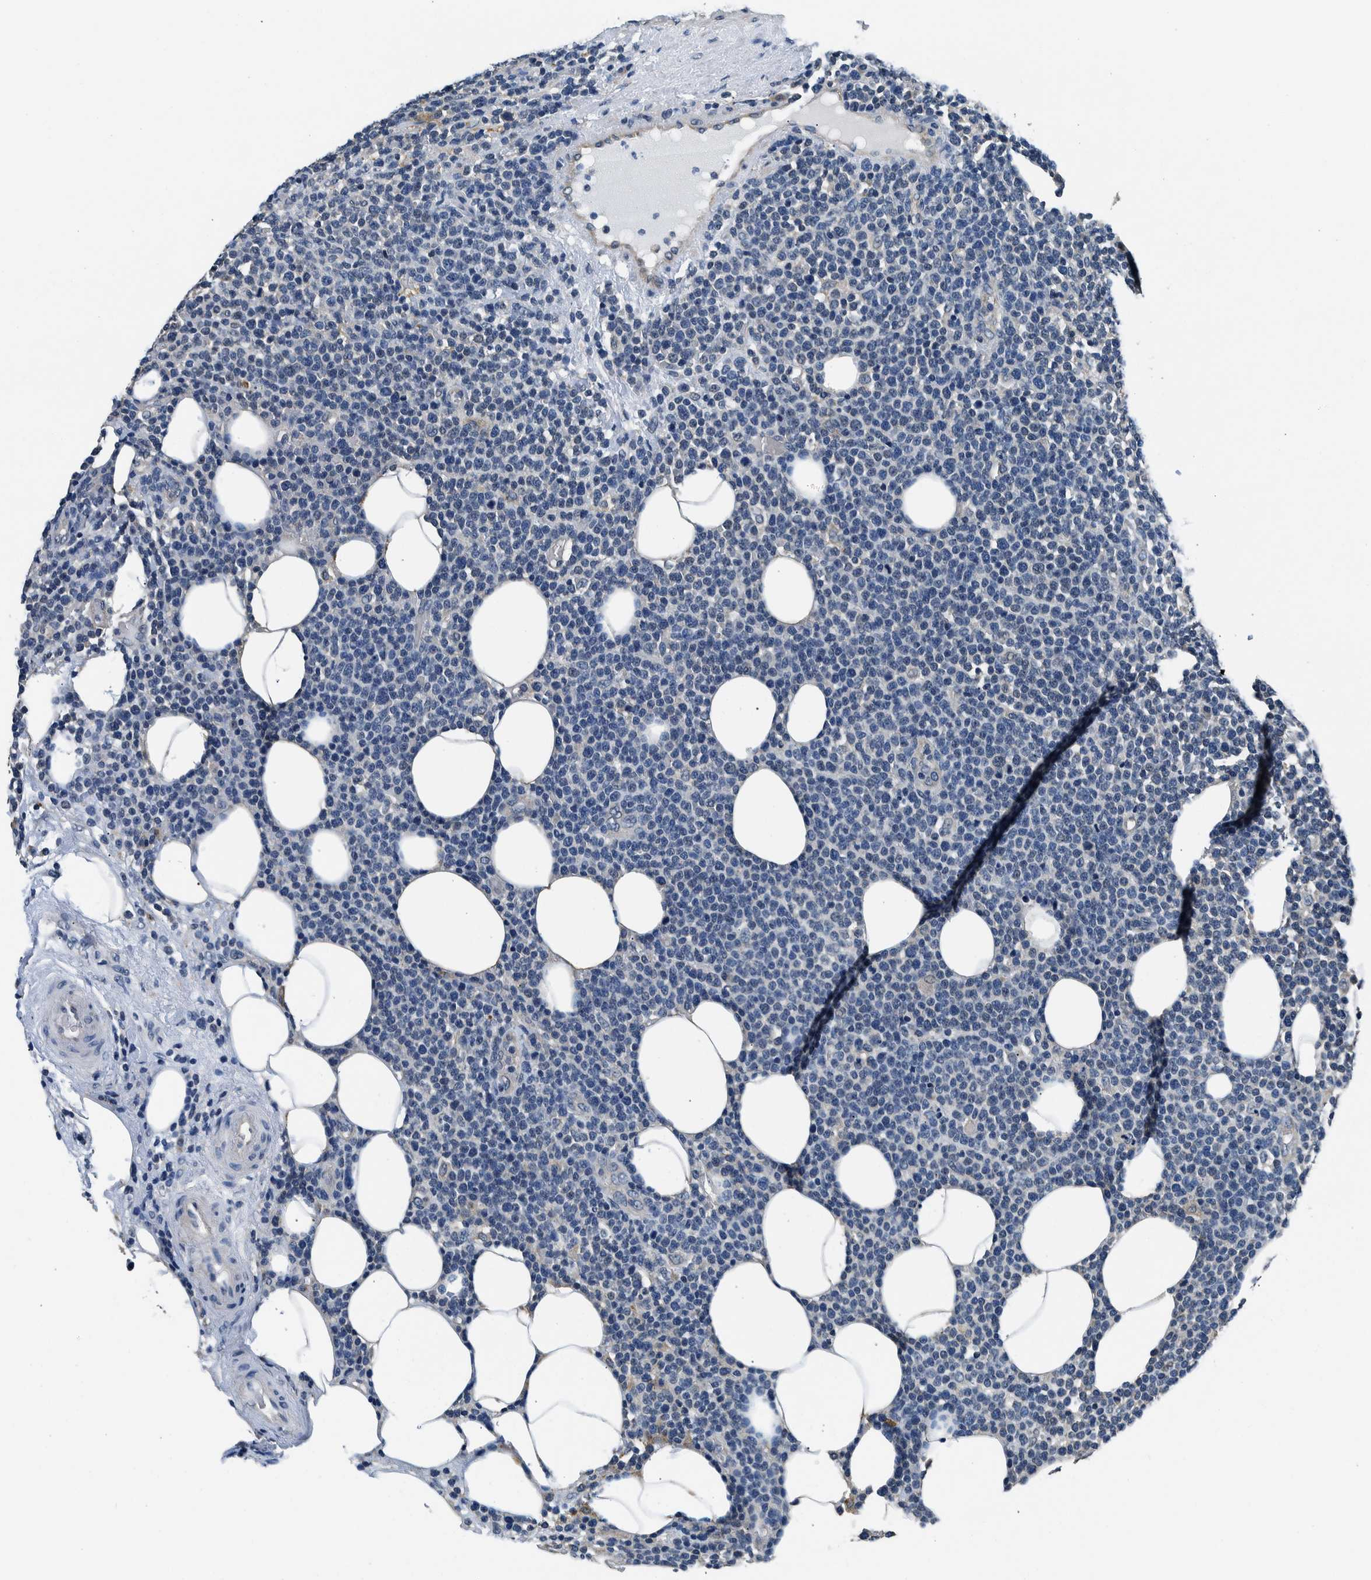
{"staining": {"intensity": "negative", "quantity": "none", "location": "none"}, "tissue": "lymphoma", "cell_type": "Tumor cells", "image_type": "cancer", "snomed": [{"axis": "morphology", "description": "Malignant lymphoma, non-Hodgkin's type, High grade"}, {"axis": "topography", "description": "Lymph node"}], "caption": "Tumor cells are negative for protein expression in human high-grade malignant lymphoma, non-Hodgkin's type.", "gene": "NIBAN2", "patient": {"sex": "male", "age": 61}}